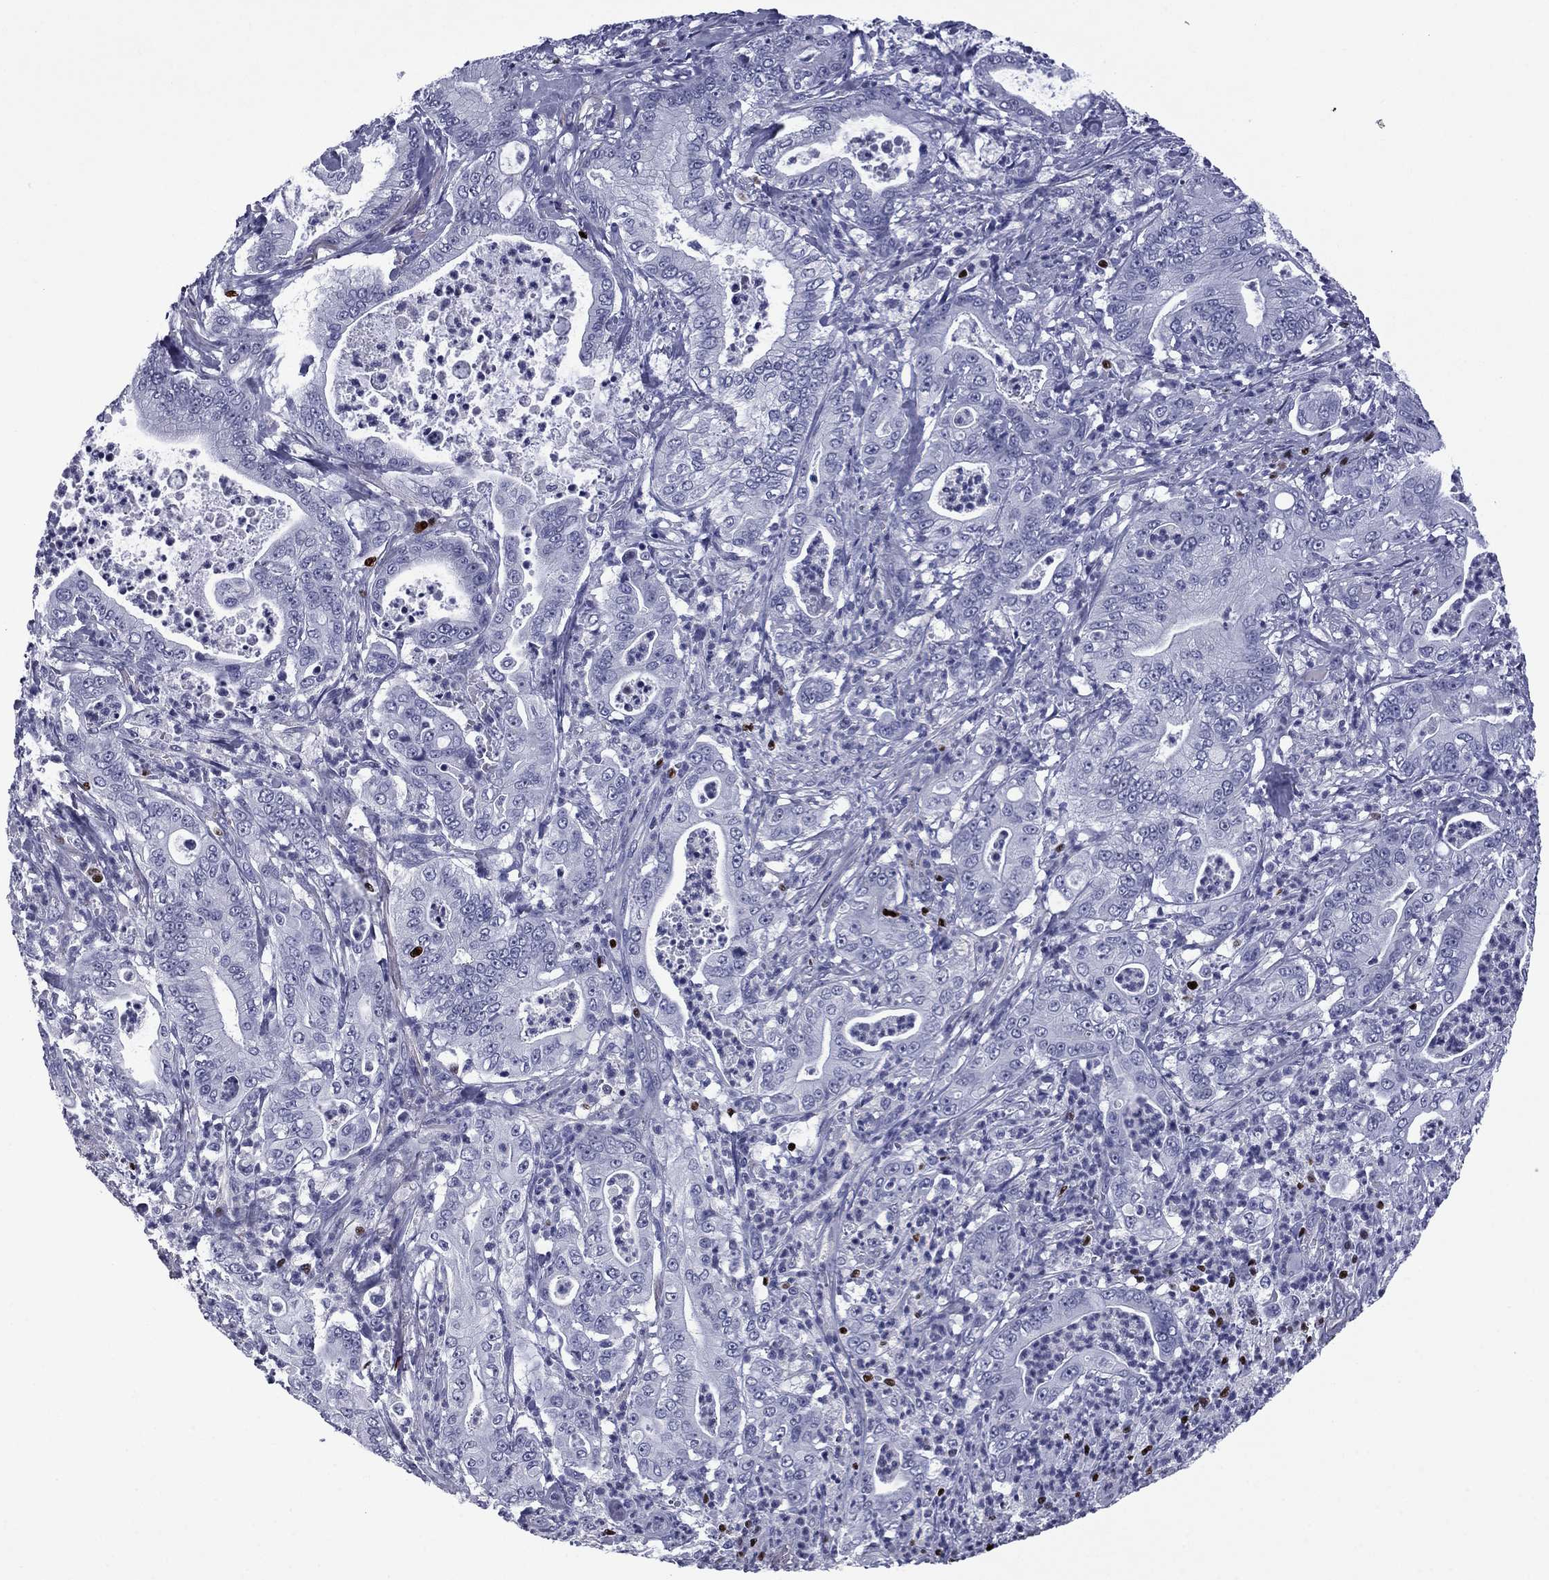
{"staining": {"intensity": "negative", "quantity": "none", "location": "none"}, "tissue": "pancreatic cancer", "cell_type": "Tumor cells", "image_type": "cancer", "snomed": [{"axis": "morphology", "description": "Adenocarcinoma, NOS"}, {"axis": "topography", "description": "Pancreas"}], "caption": "This histopathology image is of adenocarcinoma (pancreatic) stained with IHC to label a protein in brown with the nuclei are counter-stained blue. There is no staining in tumor cells.", "gene": "IKZF3", "patient": {"sex": "male", "age": 71}}